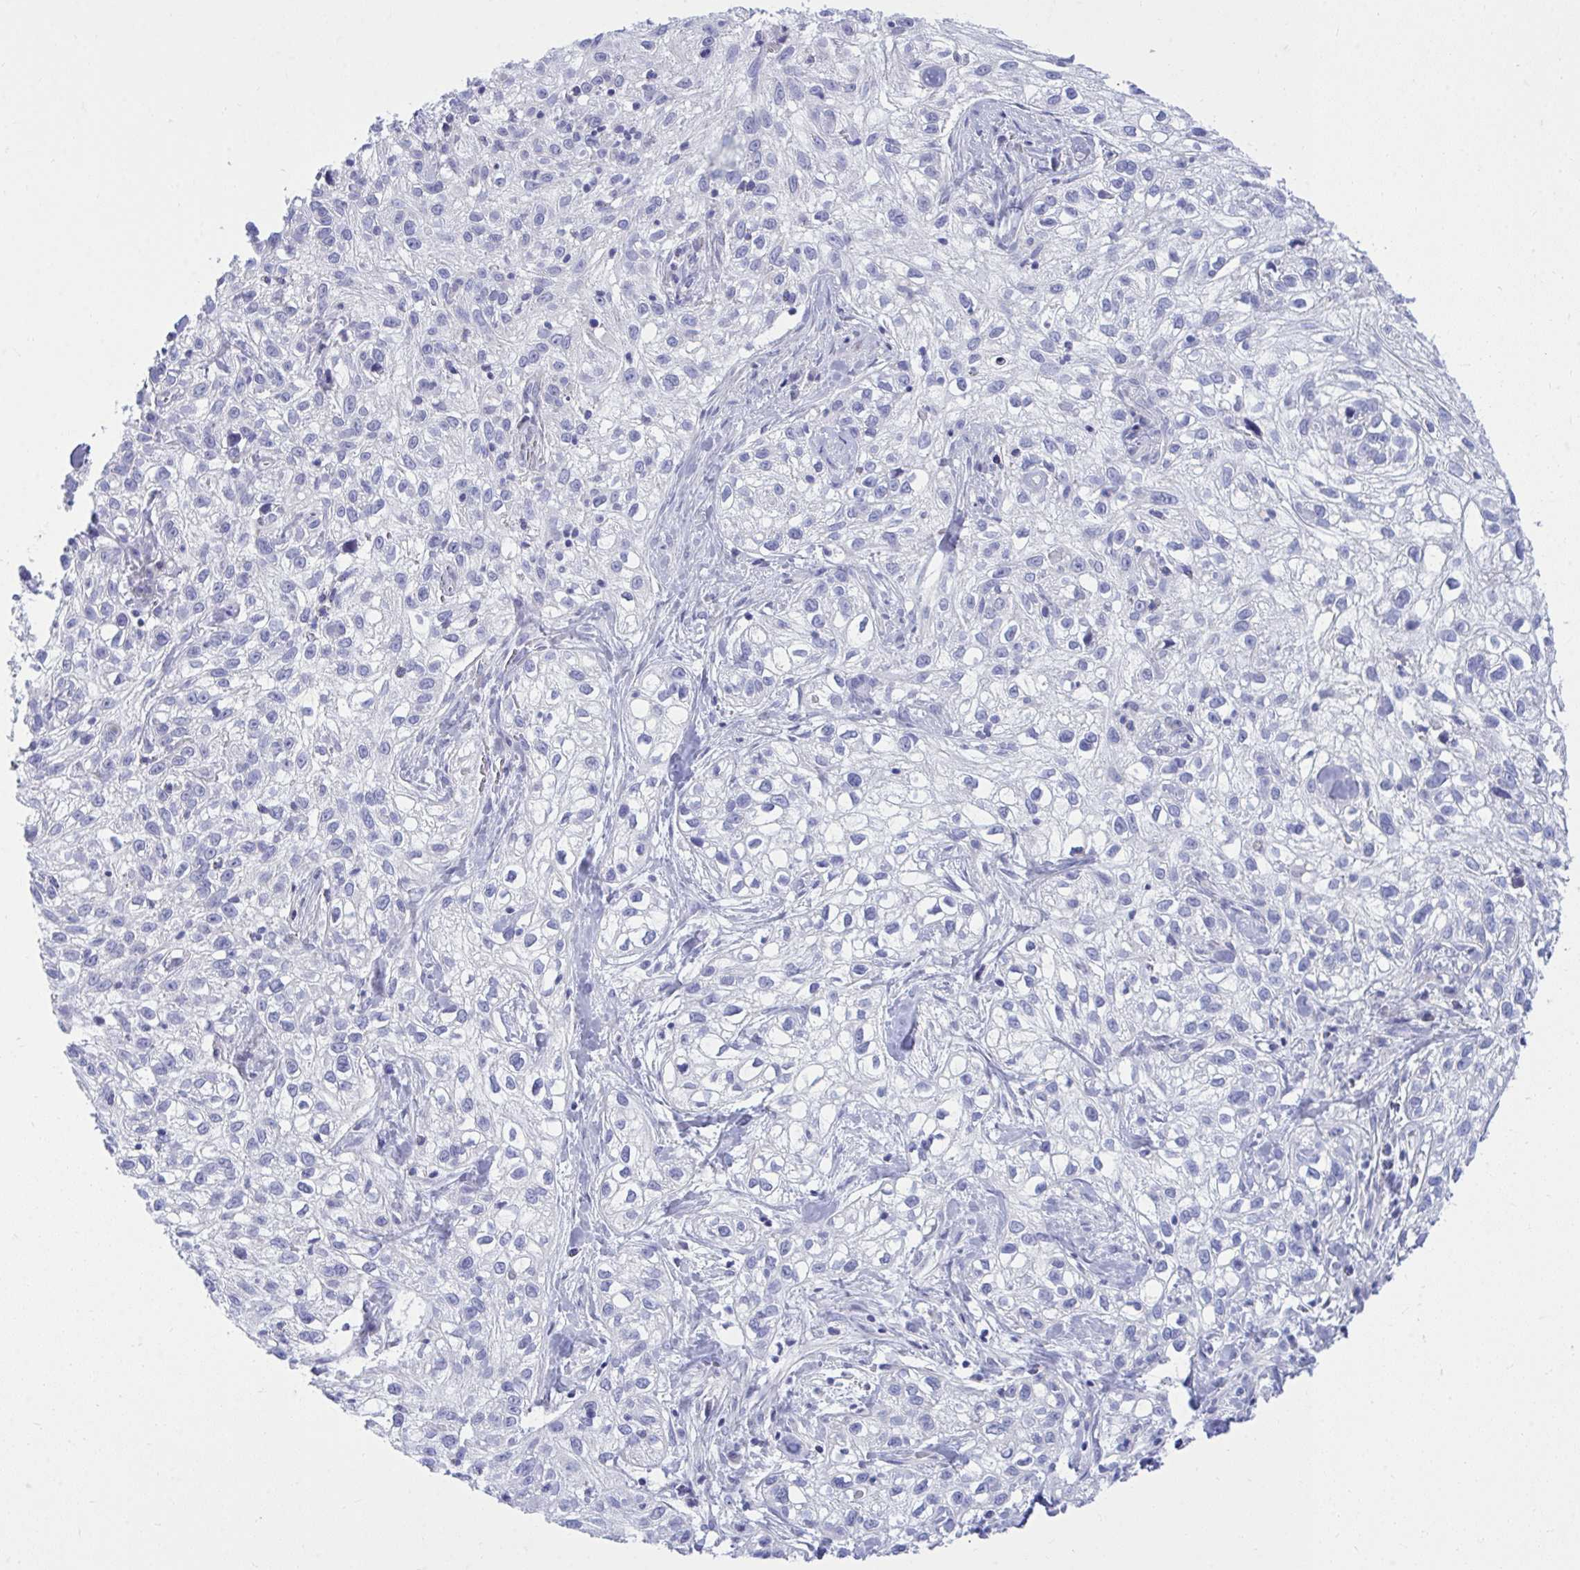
{"staining": {"intensity": "negative", "quantity": "none", "location": "none"}, "tissue": "skin cancer", "cell_type": "Tumor cells", "image_type": "cancer", "snomed": [{"axis": "morphology", "description": "Squamous cell carcinoma, NOS"}, {"axis": "topography", "description": "Skin"}], "caption": "DAB (3,3'-diaminobenzidine) immunohistochemical staining of human skin cancer exhibits no significant positivity in tumor cells.", "gene": "MED9", "patient": {"sex": "male", "age": 82}}